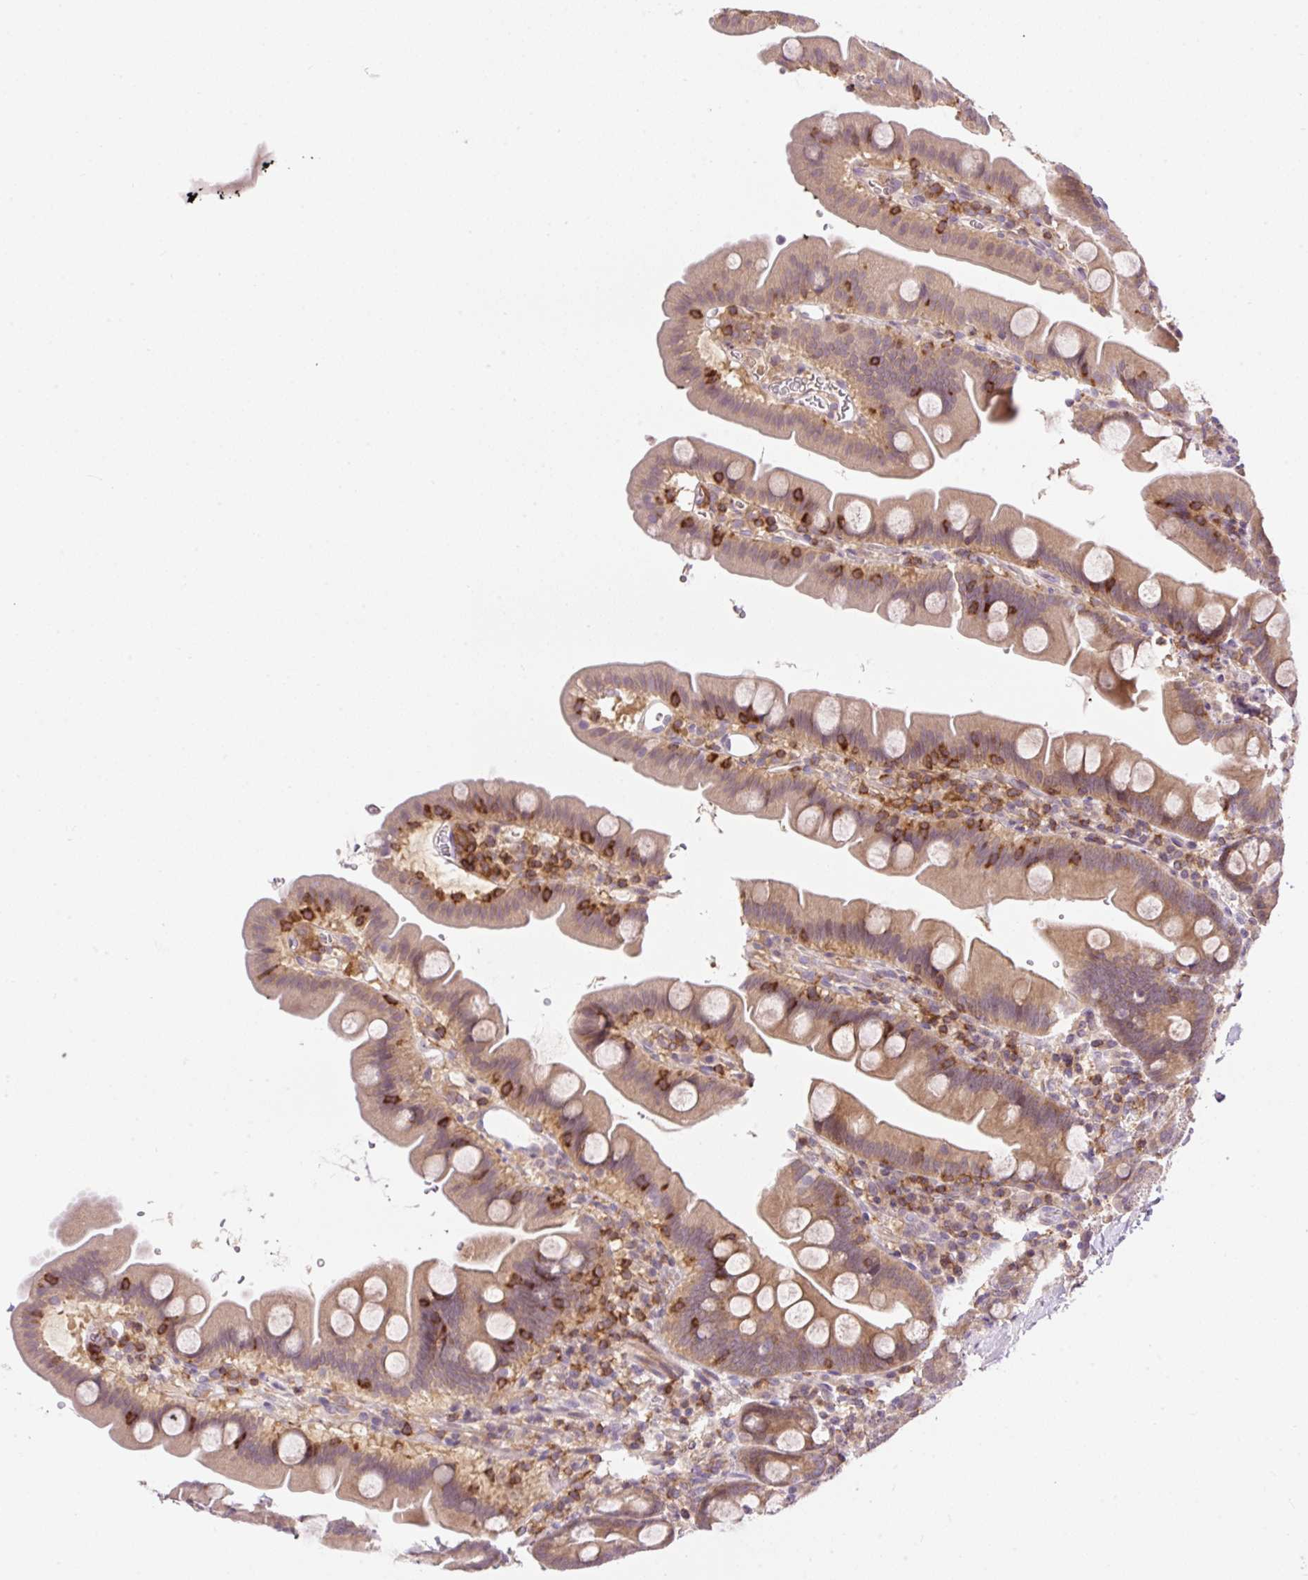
{"staining": {"intensity": "weak", "quantity": "25%-75%", "location": "cytoplasmic/membranous"}, "tissue": "small intestine", "cell_type": "Glandular cells", "image_type": "normal", "snomed": [{"axis": "morphology", "description": "Normal tissue, NOS"}, {"axis": "topography", "description": "Small intestine"}], "caption": "DAB (3,3'-diaminobenzidine) immunohistochemical staining of unremarkable human small intestine displays weak cytoplasmic/membranous protein expression in approximately 25%-75% of glandular cells. (Brightfield microscopy of DAB IHC at high magnification).", "gene": "CARD11", "patient": {"sex": "female", "age": 68}}